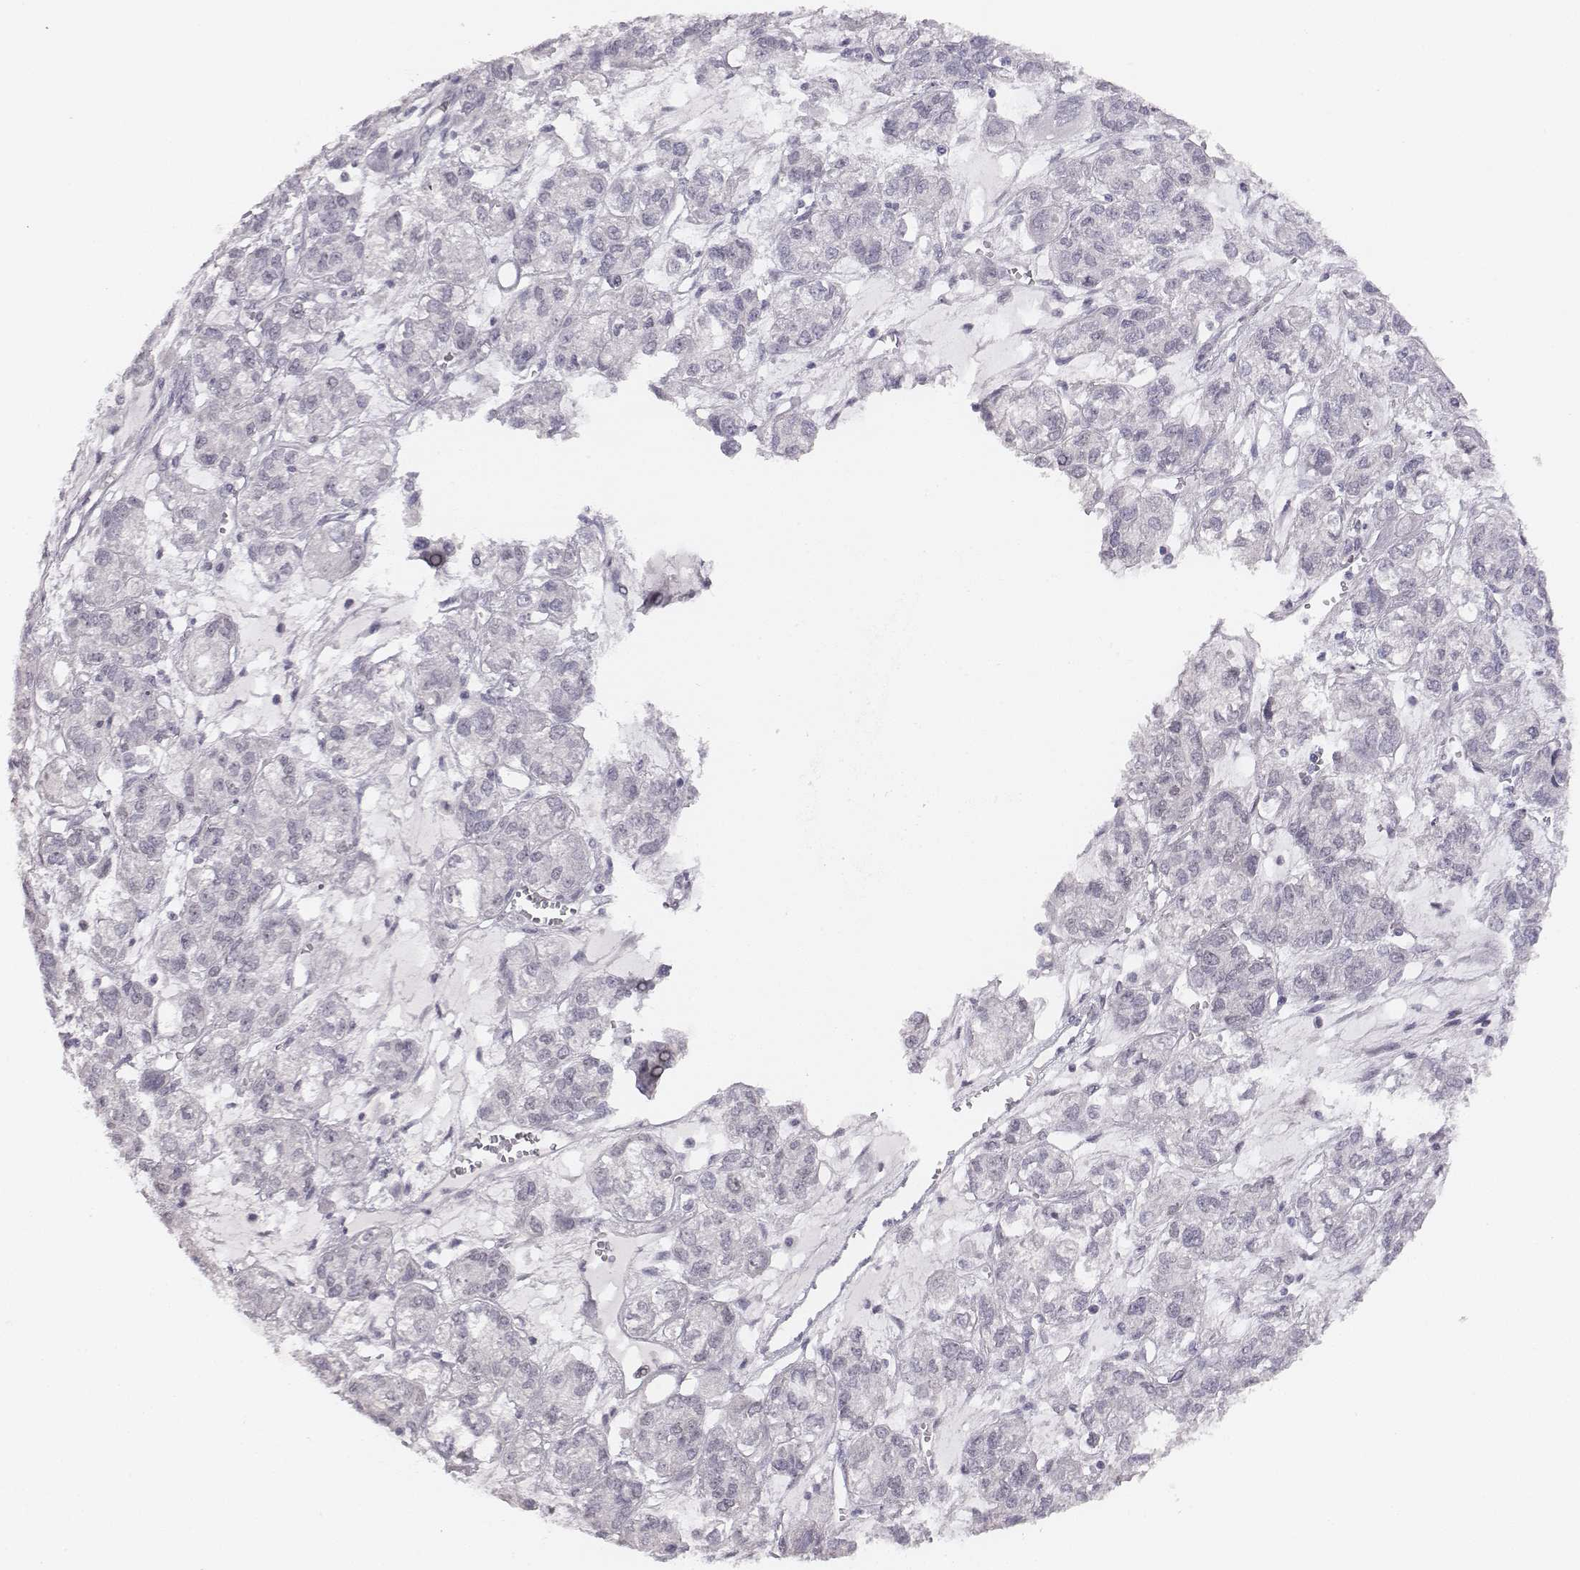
{"staining": {"intensity": "negative", "quantity": "none", "location": "none"}, "tissue": "ovarian cancer", "cell_type": "Tumor cells", "image_type": "cancer", "snomed": [{"axis": "morphology", "description": "Carcinoma, endometroid"}, {"axis": "topography", "description": "Ovary"}], "caption": "Human ovarian cancer stained for a protein using immunohistochemistry displays no staining in tumor cells.", "gene": "NIFK", "patient": {"sex": "female", "age": 64}}